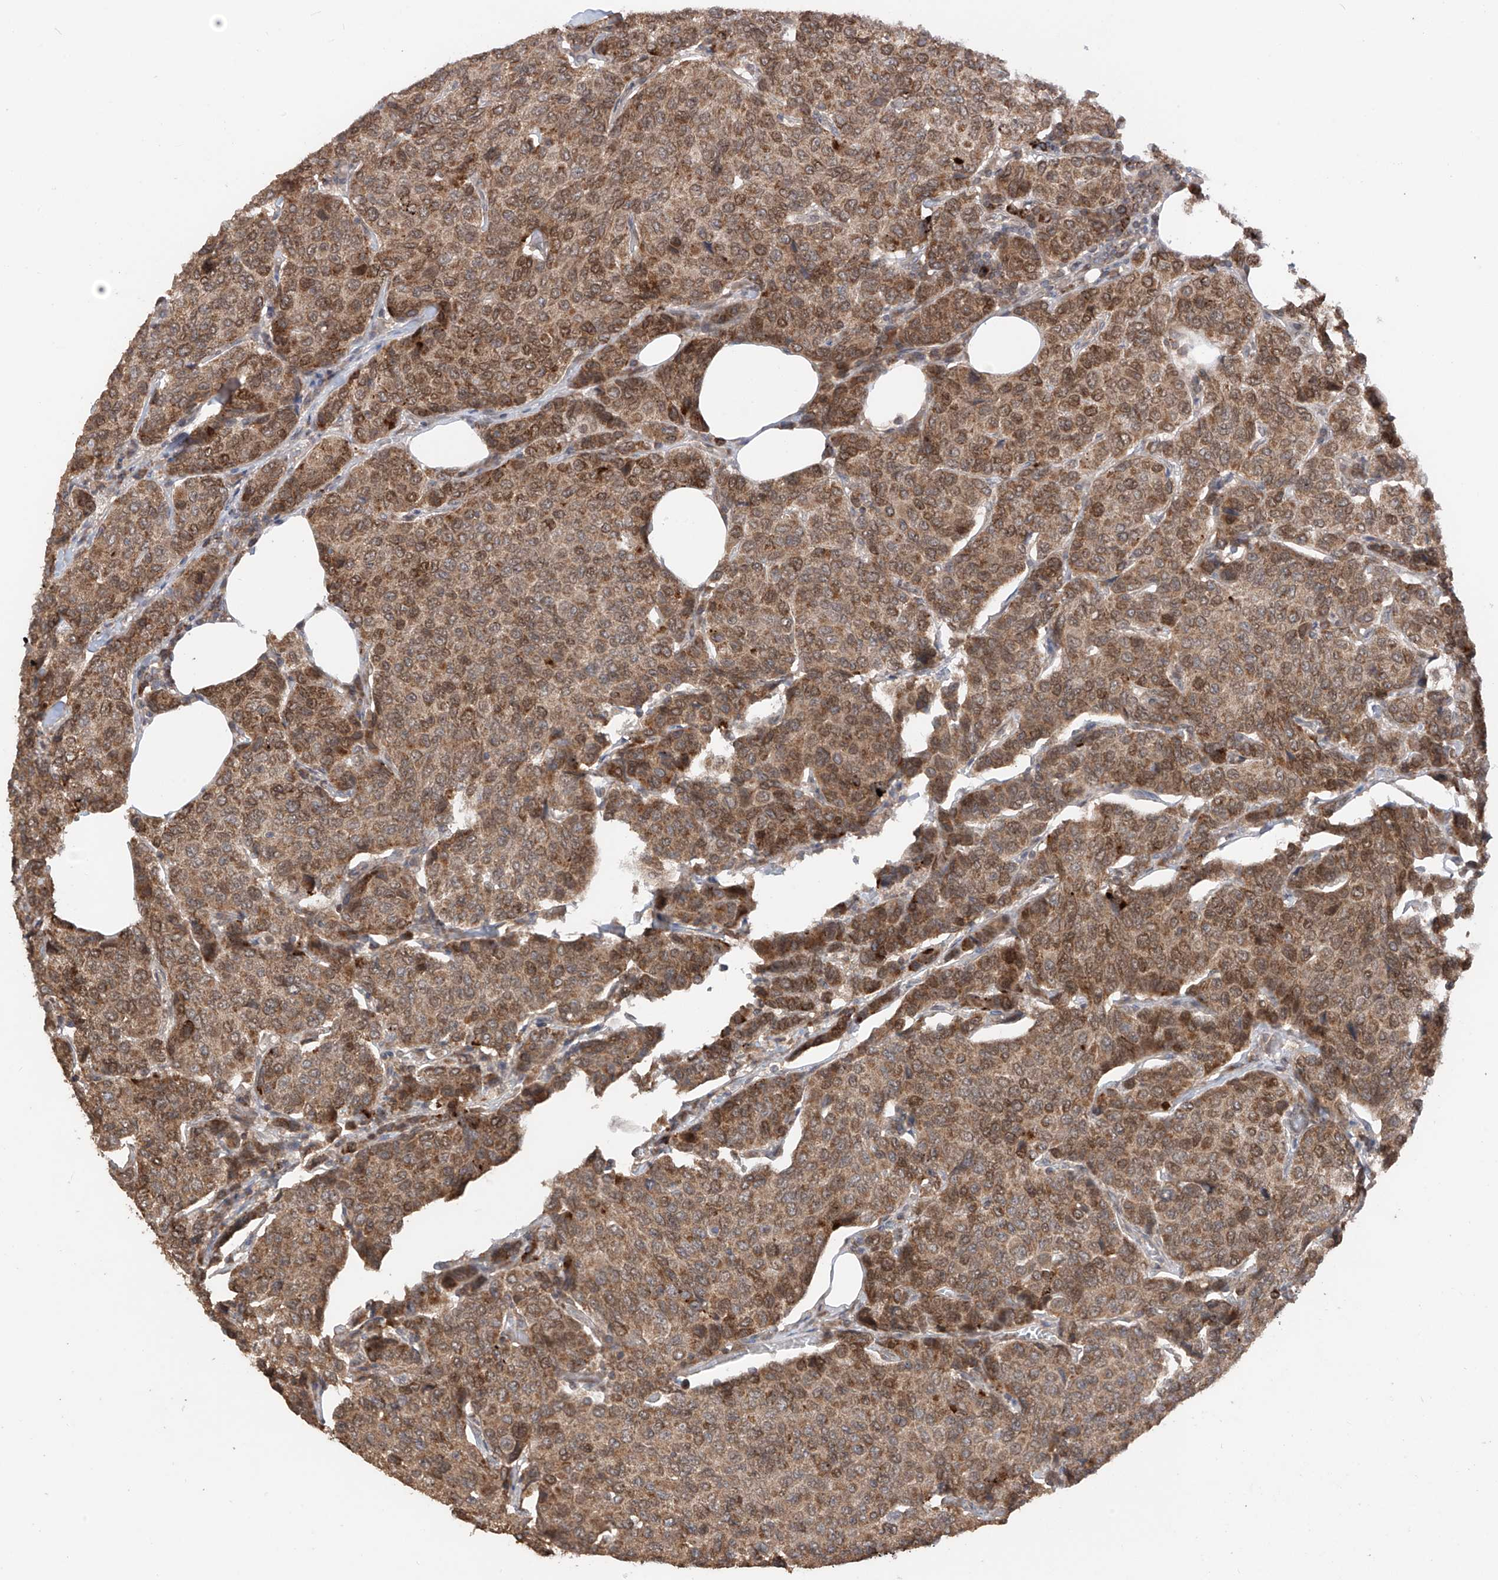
{"staining": {"intensity": "moderate", "quantity": ">75%", "location": "cytoplasmic/membranous"}, "tissue": "breast cancer", "cell_type": "Tumor cells", "image_type": "cancer", "snomed": [{"axis": "morphology", "description": "Duct carcinoma"}, {"axis": "topography", "description": "Breast"}], "caption": "This photomicrograph shows IHC staining of breast invasive ductal carcinoma, with medium moderate cytoplasmic/membranous expression in about >75% of tumor cells.", "gene": "AHCTF1", "patient": {"sex": "female", "age": 55}}